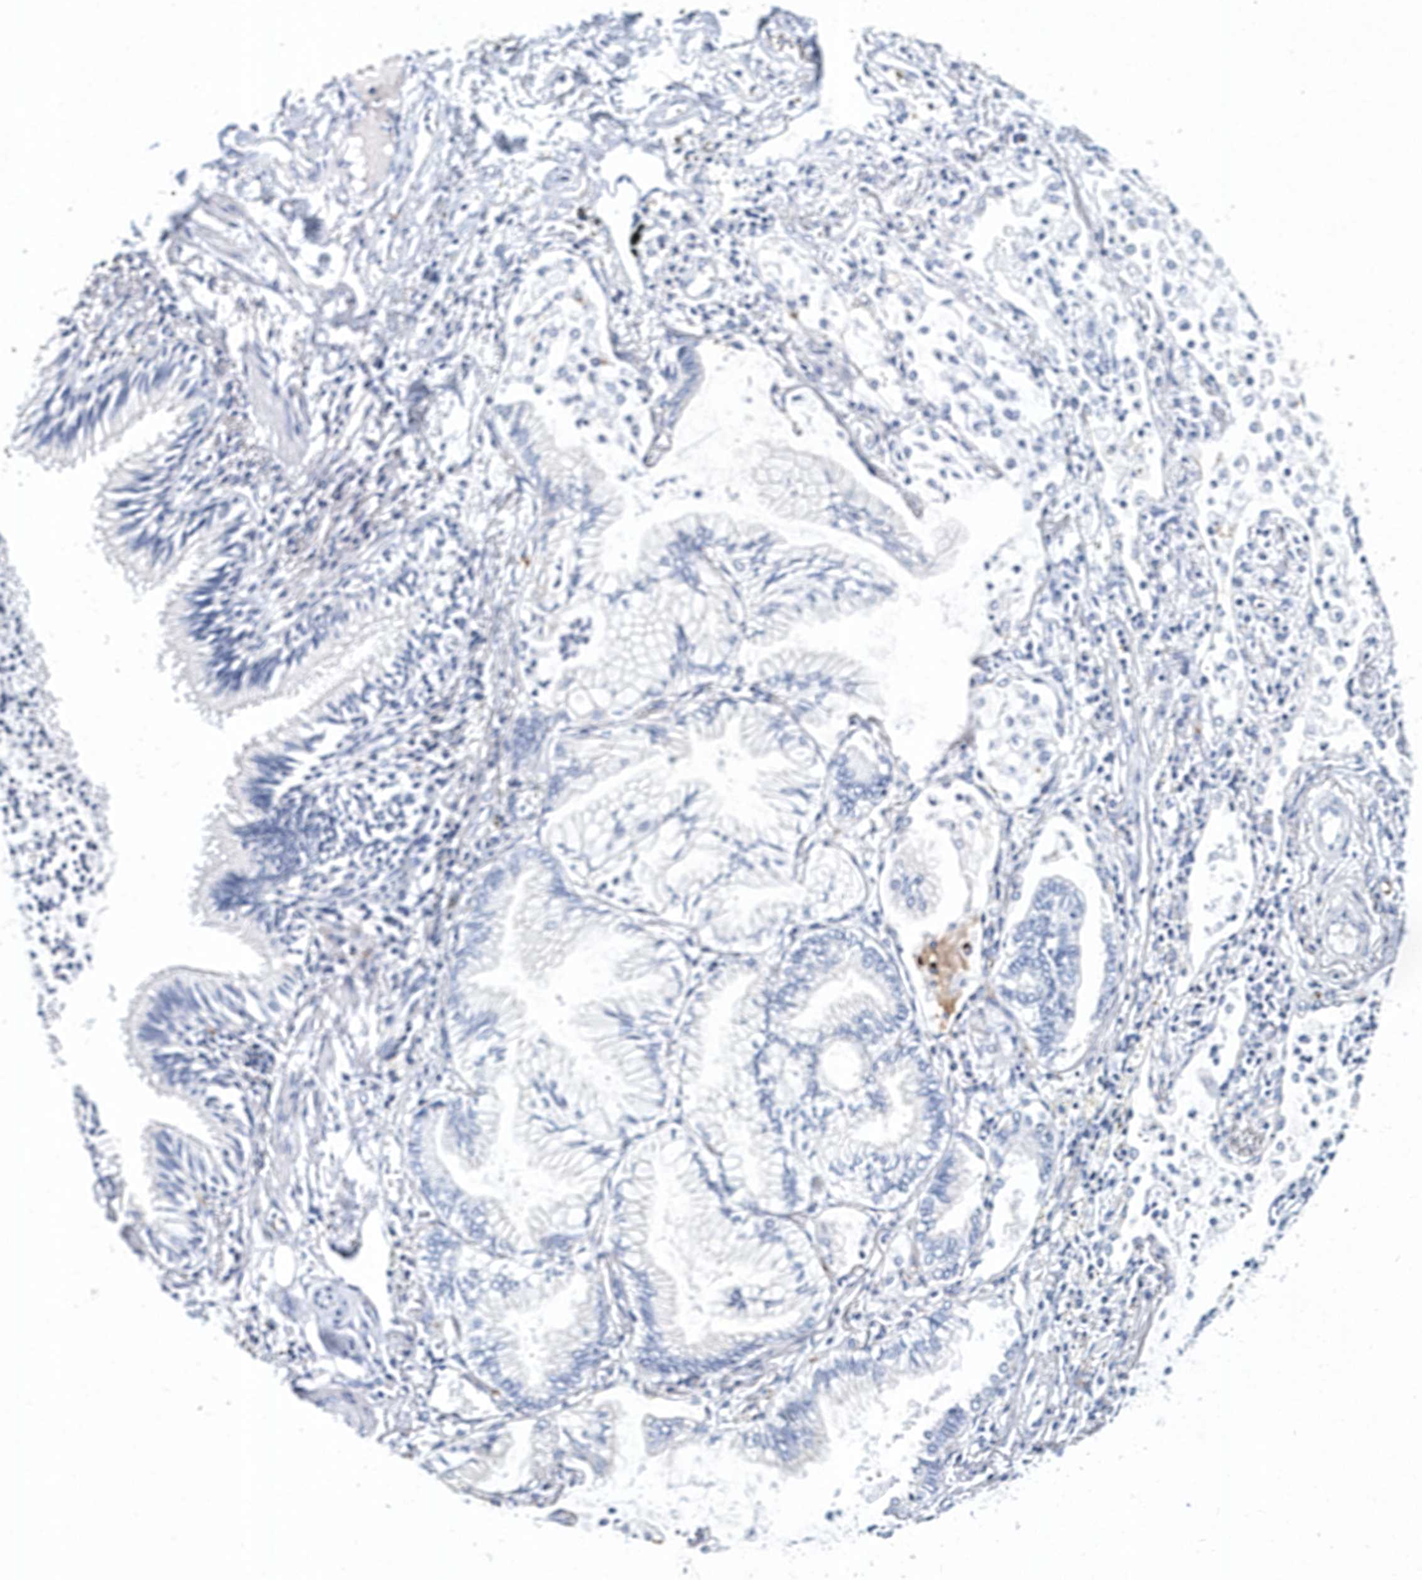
{"staining": {"intensity": "negative", "quantity": "none", "location": "none"}, "tissue": "lung cancer", "cell_type": "Tumor cells", "image_type": "cancer", "snomed": [{"axis": "morphology", "description": "Adenocarcinoma, NOS"}, {"axis": "topography", "description": "Lung"}], "caption": "Immunohistochemistry (IHC) histopathology image of human lung cancer stained for a protein (brown), which demonstrates no expression in tumor cells.", "gene": "ITGA2B", "patient": {"sex": "female", "age": 70}}